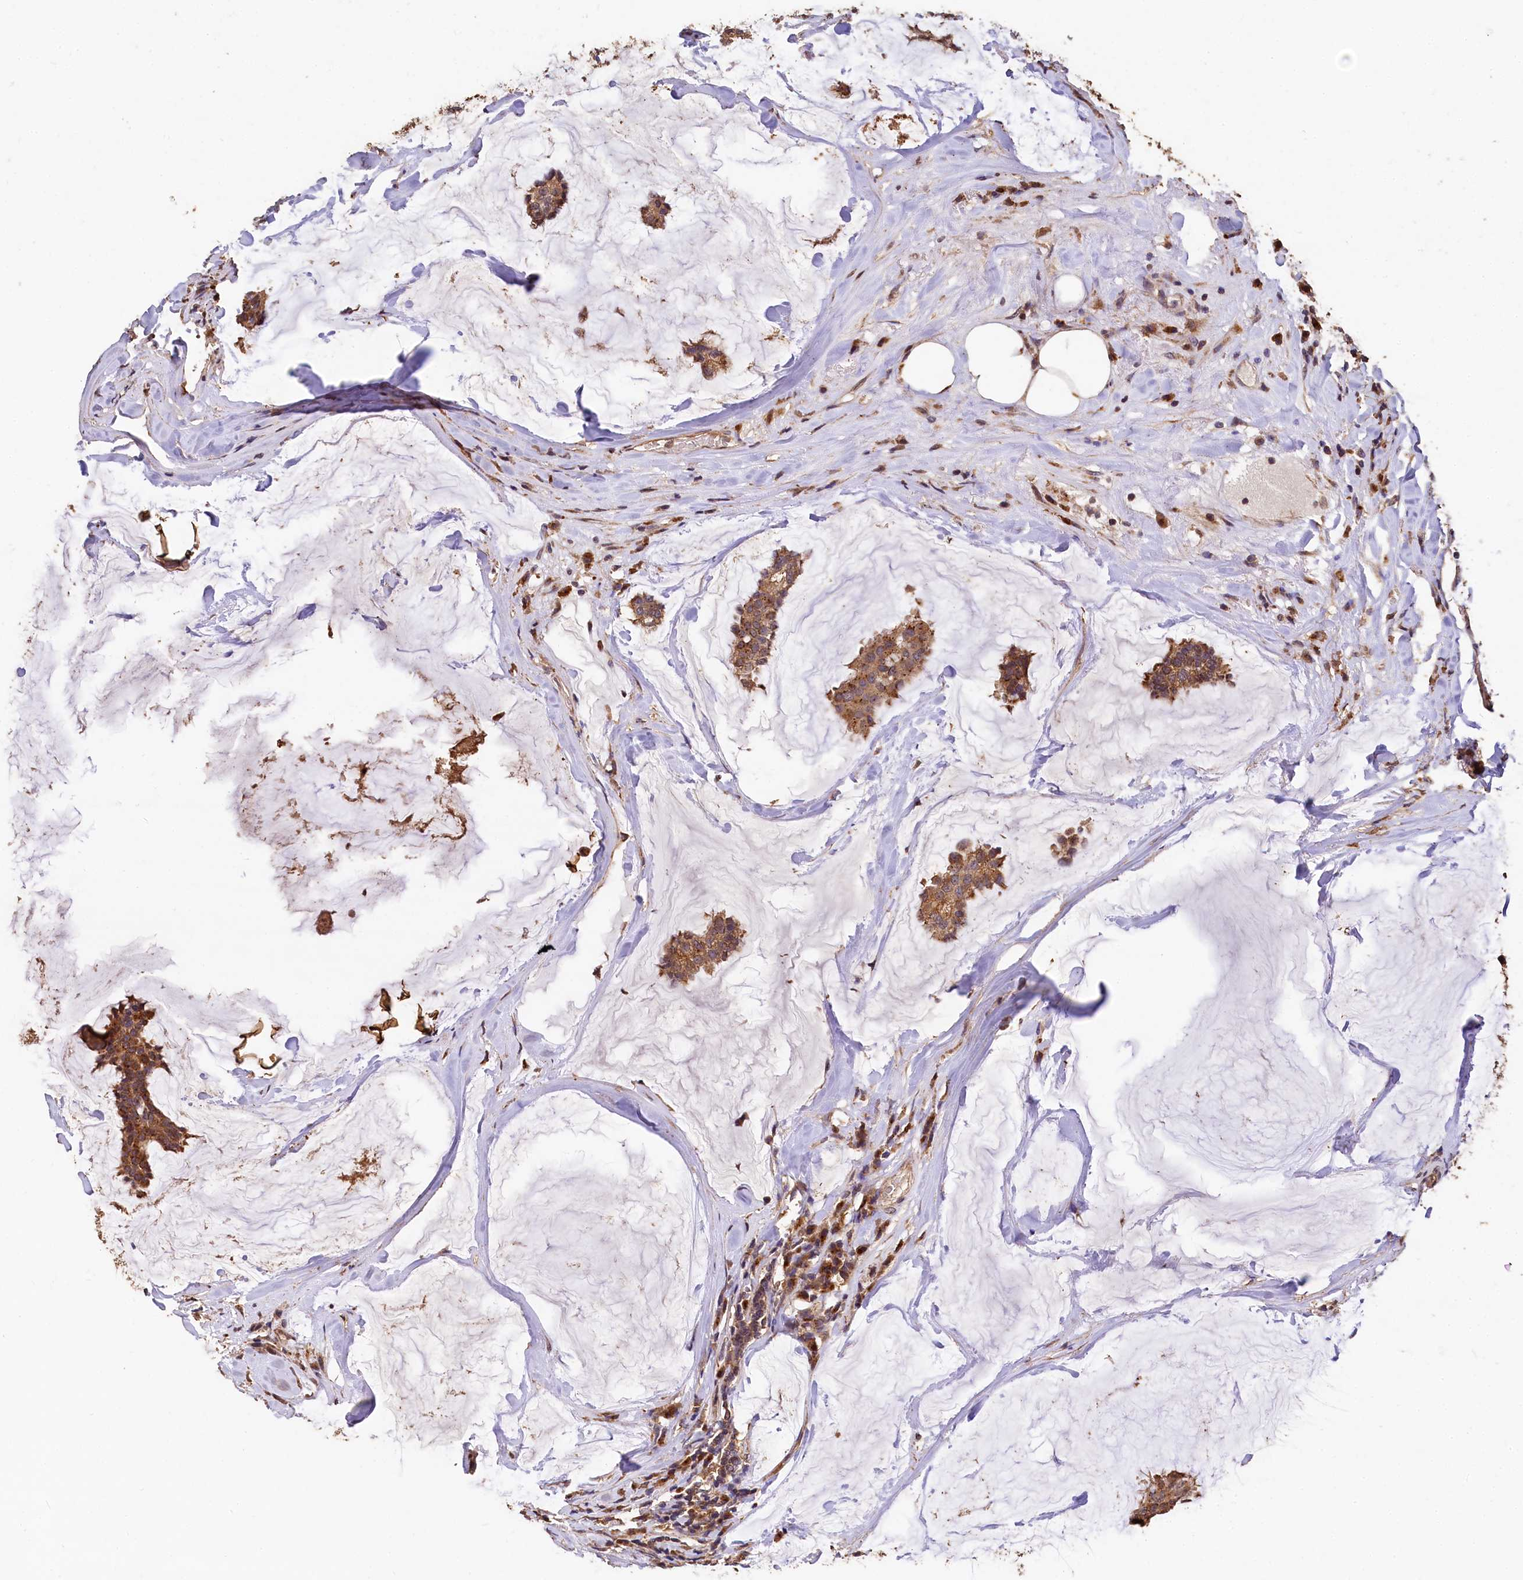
{"staining": {"intensity": "moderate", "quantity": ">75%", "location": "cytoplasmic/membranous"}, "tissue": "breast cancer", "cell_type": "Tumor cells", "image_type": "cancer", "snomed": [{"axis": "morphology", "description": "Duct carcinoma"}, {"axis": "topography", "description": "Breast"}], "caption": "Moderate cytoplasmic/membranous protein staining is present in about >75% of tumor cells in breast infiltrating ductal carcinoma. The protein is stained brown, and the nuclei are stained in blue (DAB IHC with brightfield microscopy, high magnification).", "gene": "LSM4", "patient": {"sex": "female", "age": 93}}